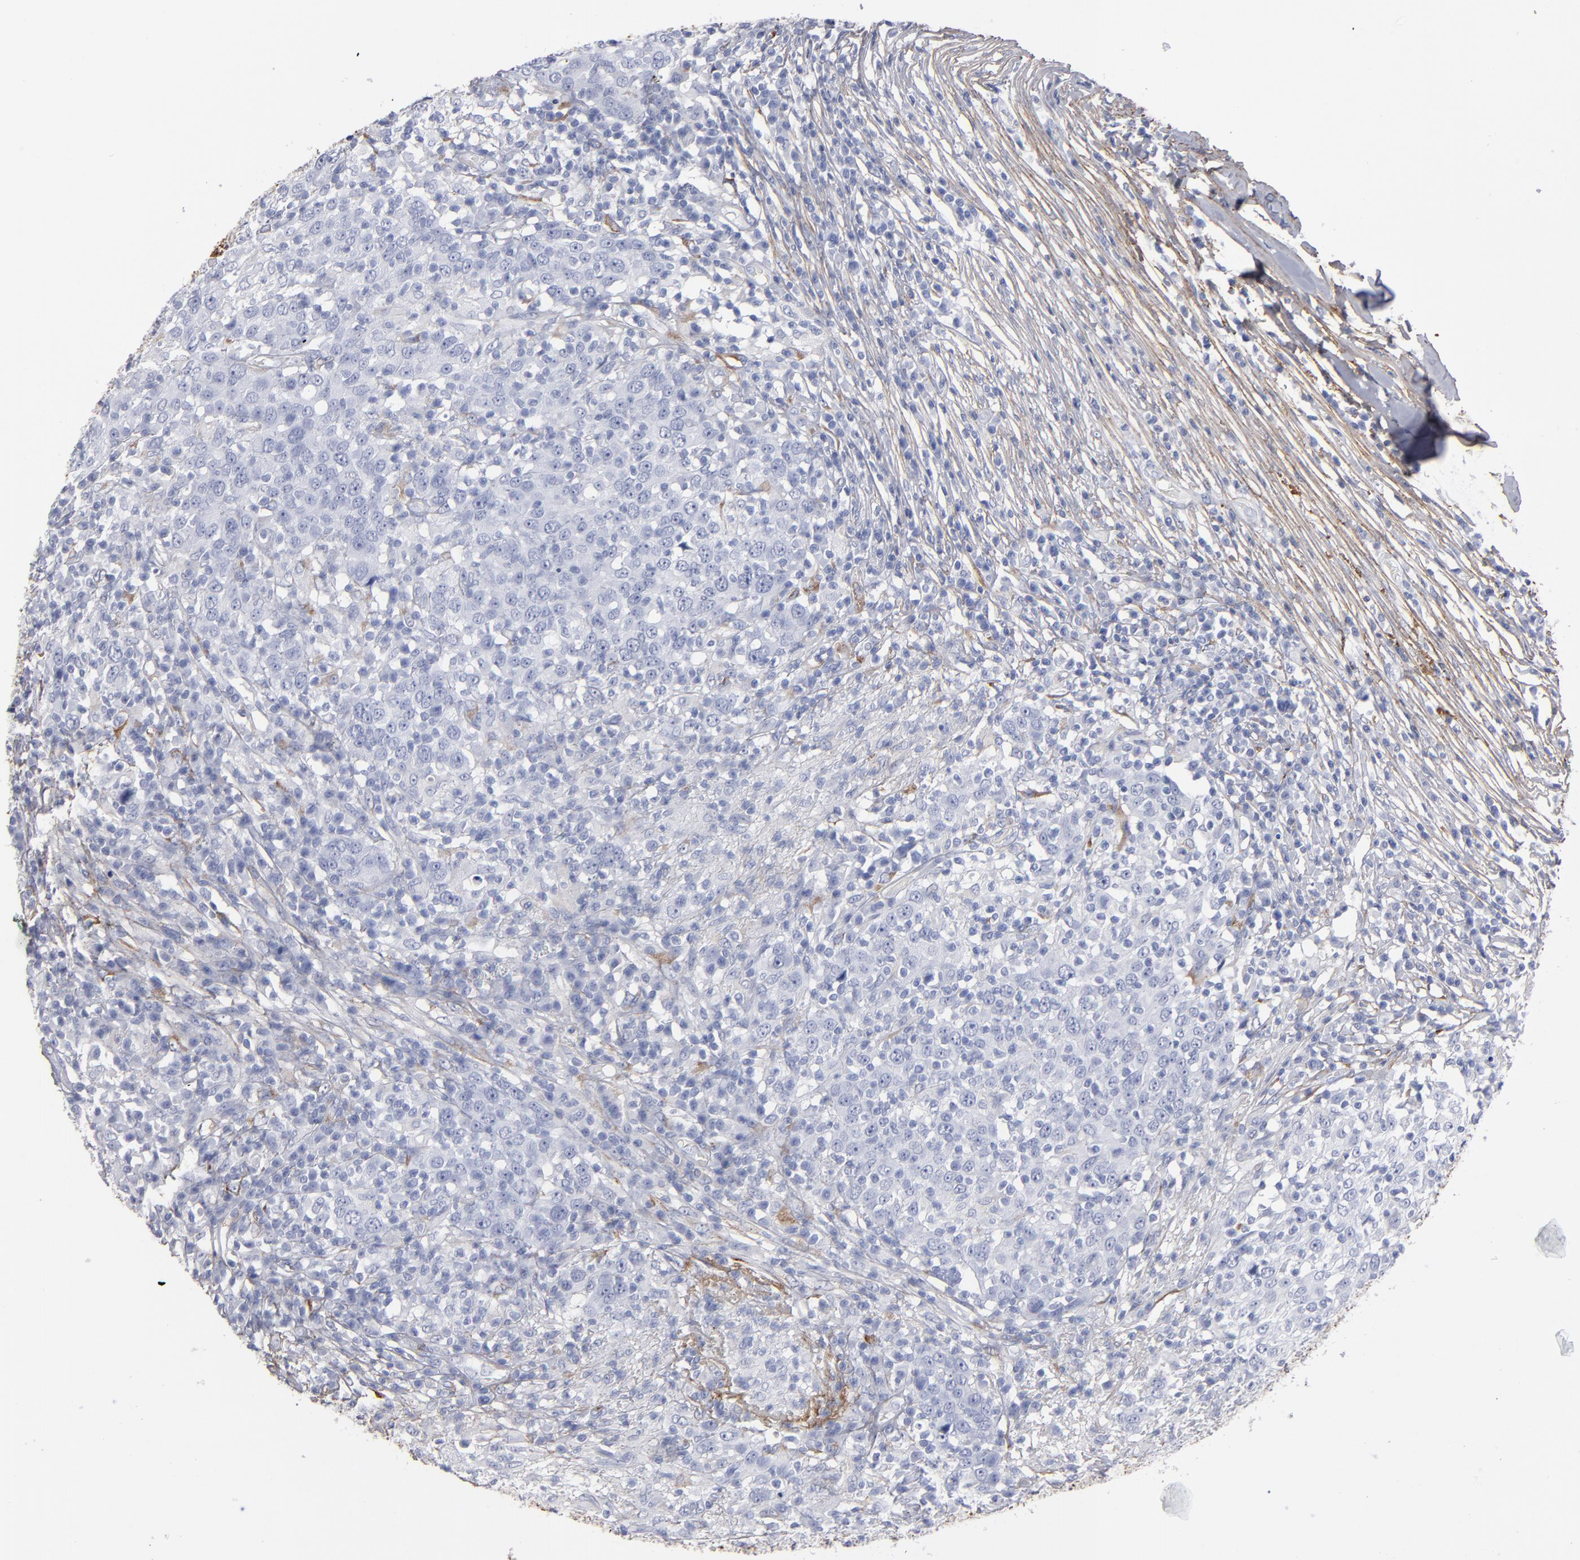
{"staining": {"intensity": "negative", "quantity": "none", "location": "none"}, "tissue": "head and neck cancer", "cell_type": "Tumor cells", "image_type": "cancer", "snomed": [{"axis": "morphology", "description": "Adenocarcinoma, NOS"}, {"axis": "topography", "description": "Salivary gland"}, {"axis": "topography", "description": "Head-Neck"}], "caption": "Tumor cells are negative for brown protein staining in head and neck adenocarcinoma.", "gene": "EMILIN1", "patient": {"sex": "female", "age": 65}}